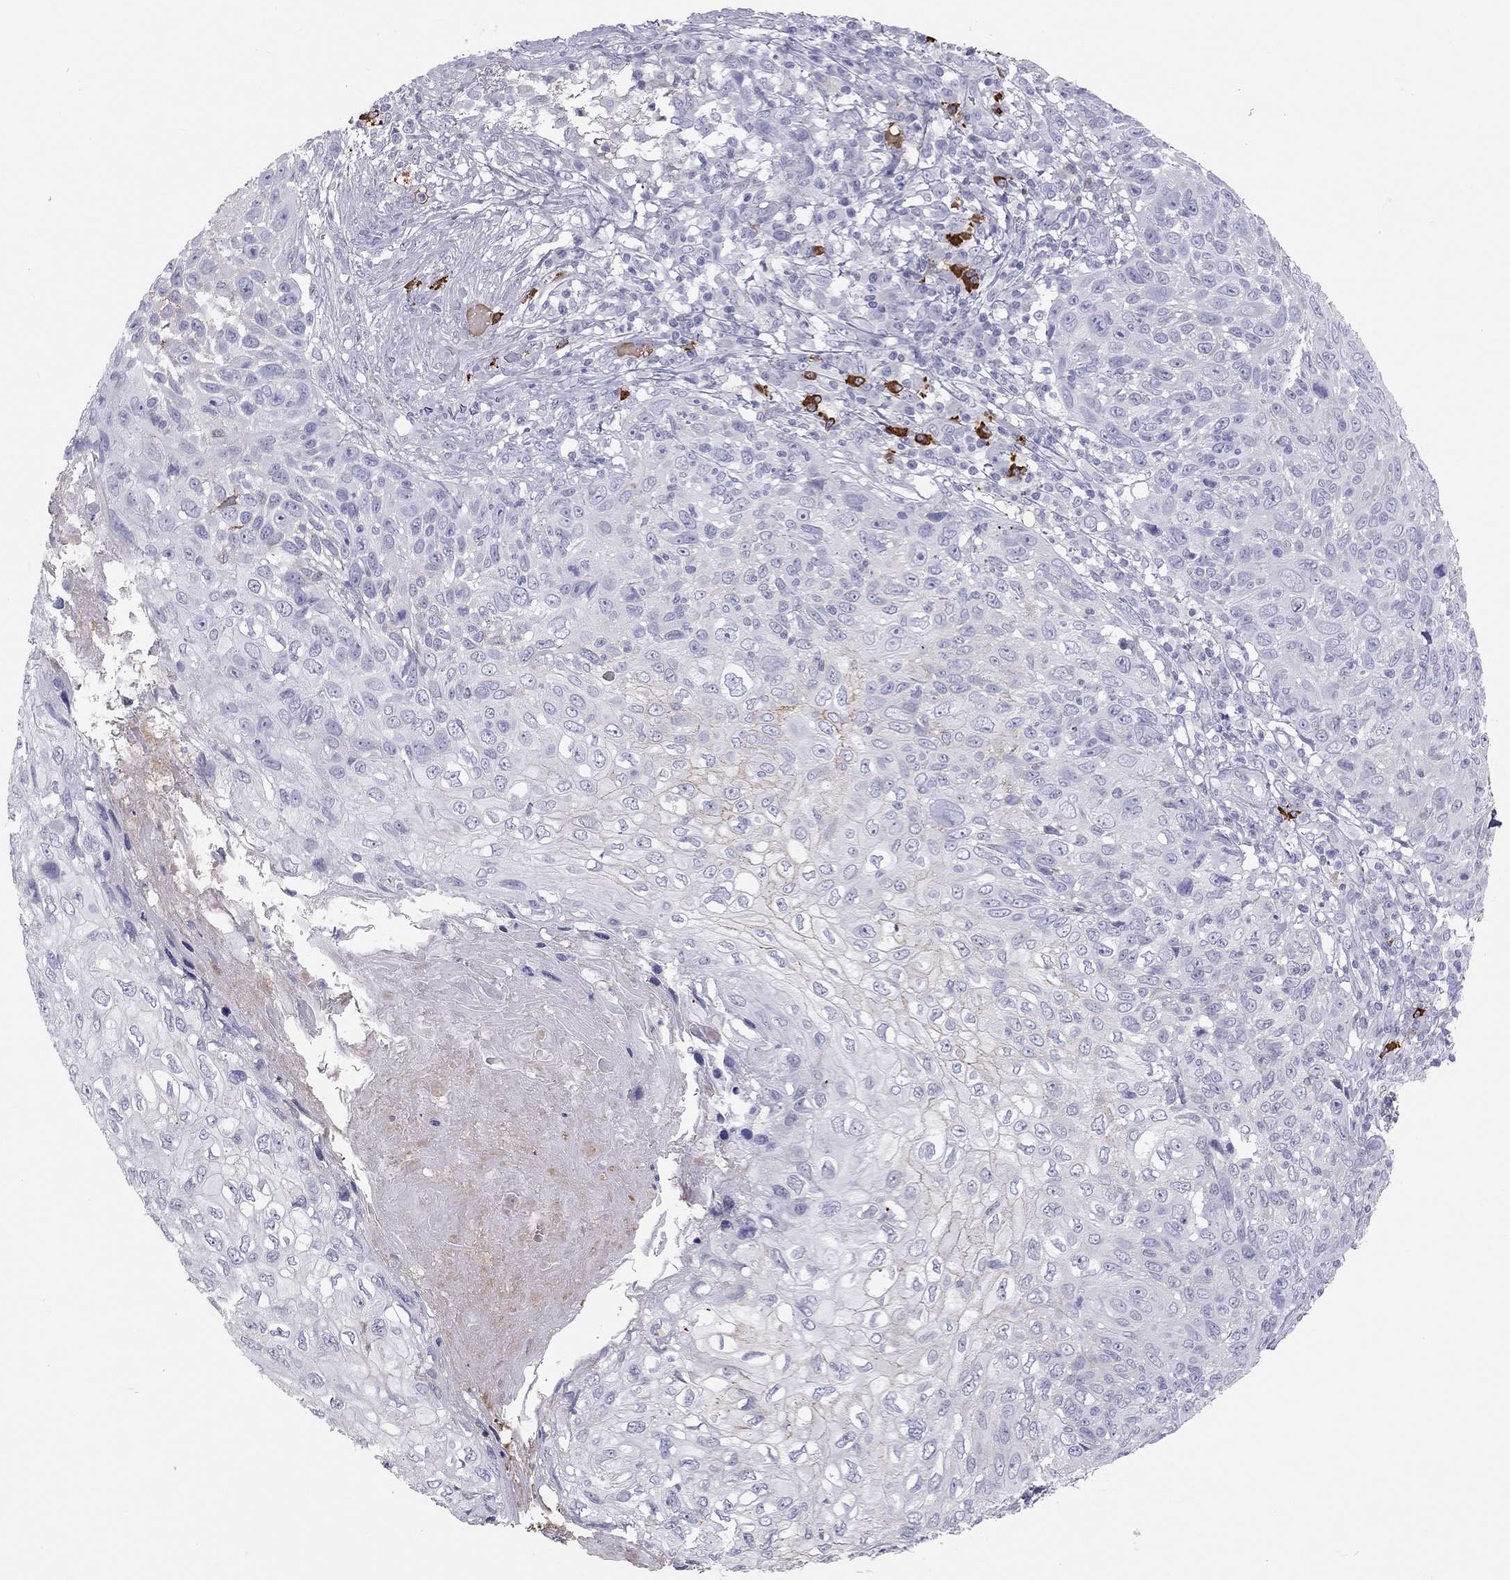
{"staining": {"intensity": "negative", "quantity": "none", "location": "none"}, "tissue": "skin cancer", "cell_type": "Tumor cells", "image_type": "cancer", "snomed": [{"axis": "morphology", "description": "Squamous cell carcinoma, NOS"}, {"axis": "topography", "description": "Skin"}], "caption": "High magnification brightfield microscopy of skin cancer stained with DAB (brown) and counterstained with hematoxylin (blue): tumor cells show no significant expression. (DAB immunohistochemistry (IHC), high magnification).", "gene": "KLRG1", "patient": {"sex": "male", "age": 92}}